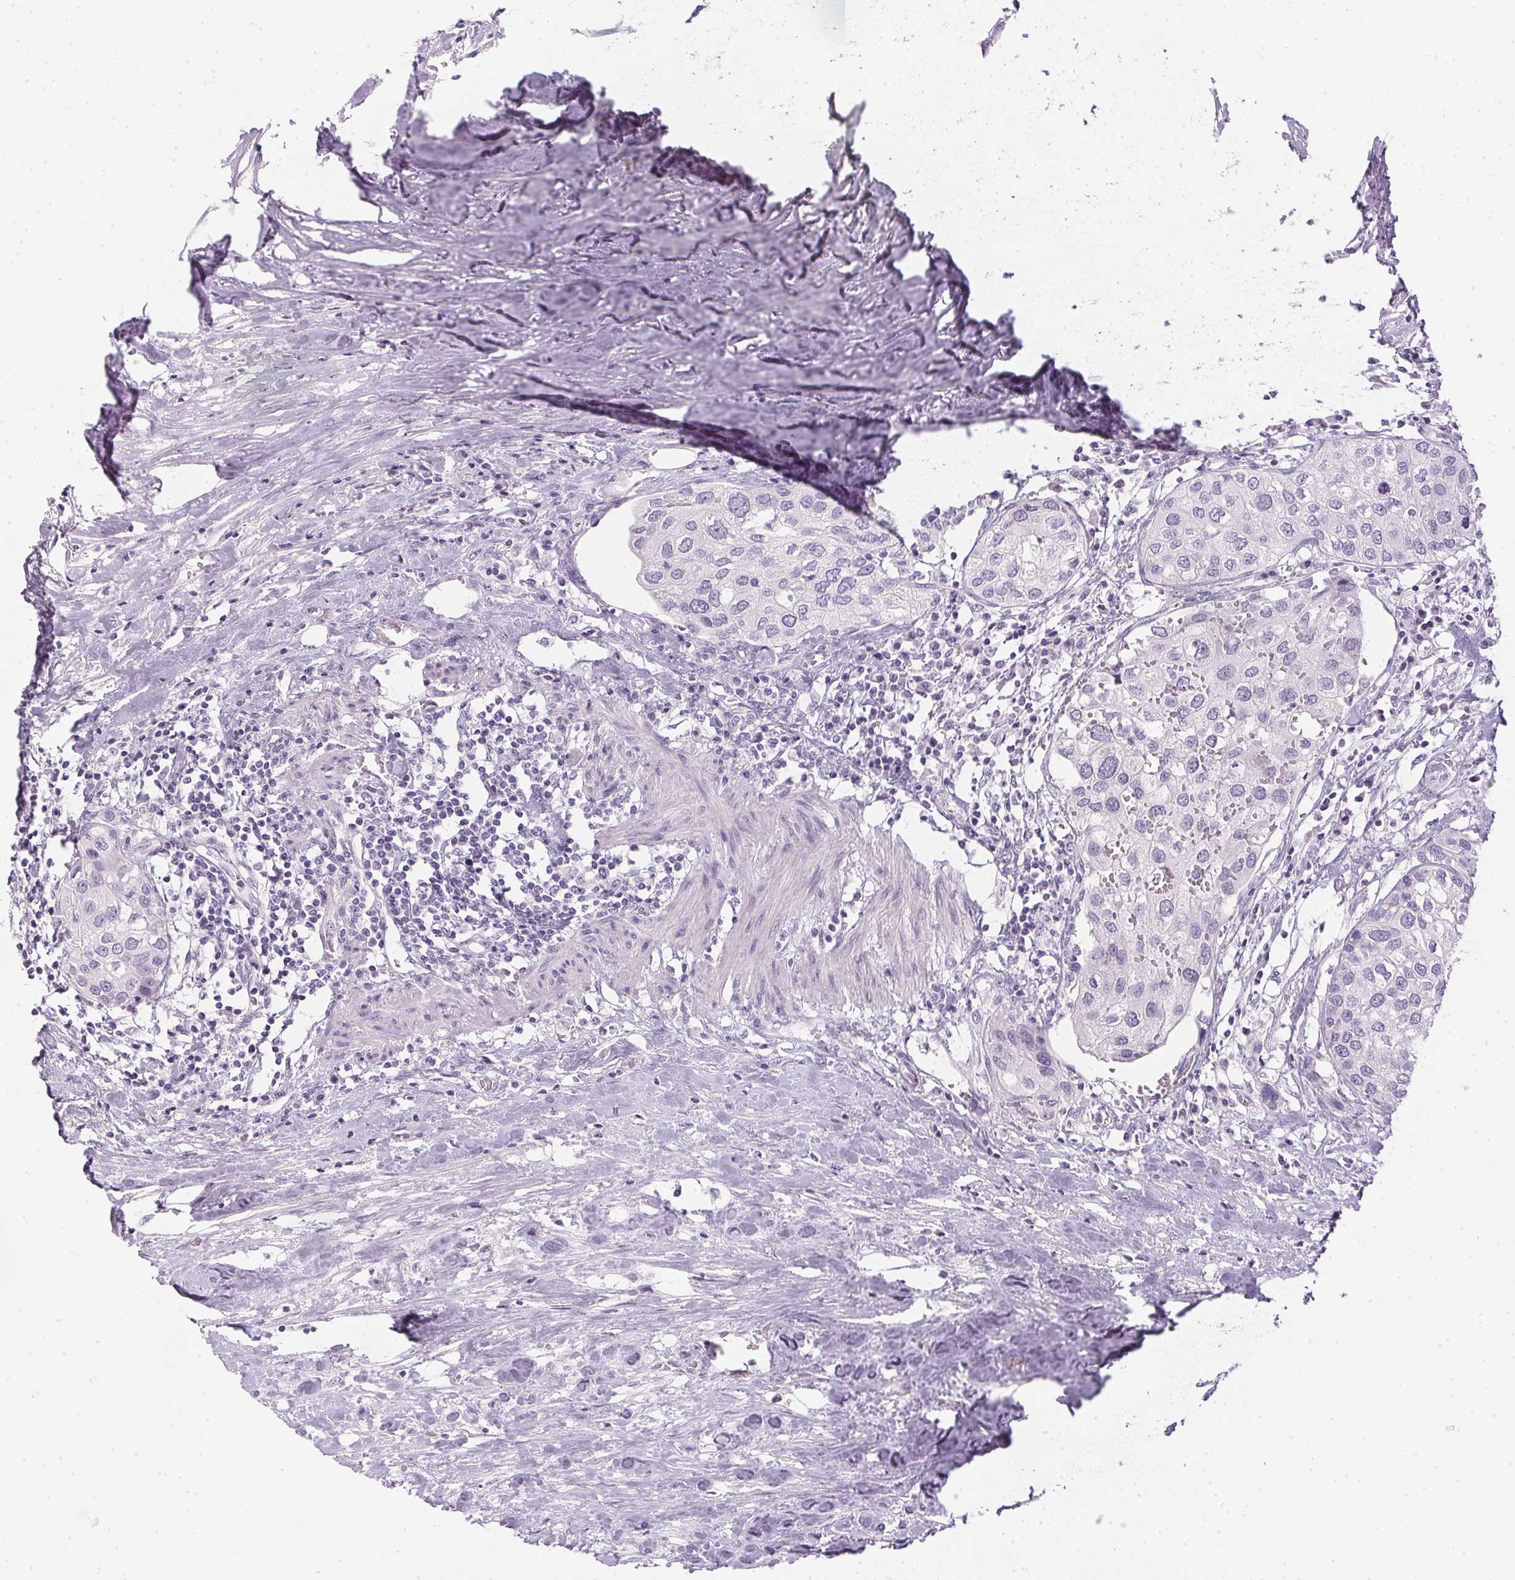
{"staining": {"intensity": "negative", "quantity": "none", "location": "none"}, "tissue": "urothelial cancer", "cell_type": "Tumor cells", "image_type": "cancer", "snomed": [{"axis": "morphology", "description": "Urothelial carcinoma, High grade"}, {"axis": "topography", "description": "Urinary bladder"}], "caption": "A histopathology image of high-grade urothelial carcinoma stained for a protein exhibits no brown staining in tumor cells.", "gene": "PPY", "patient": {"sex": "male", "age": 64}}